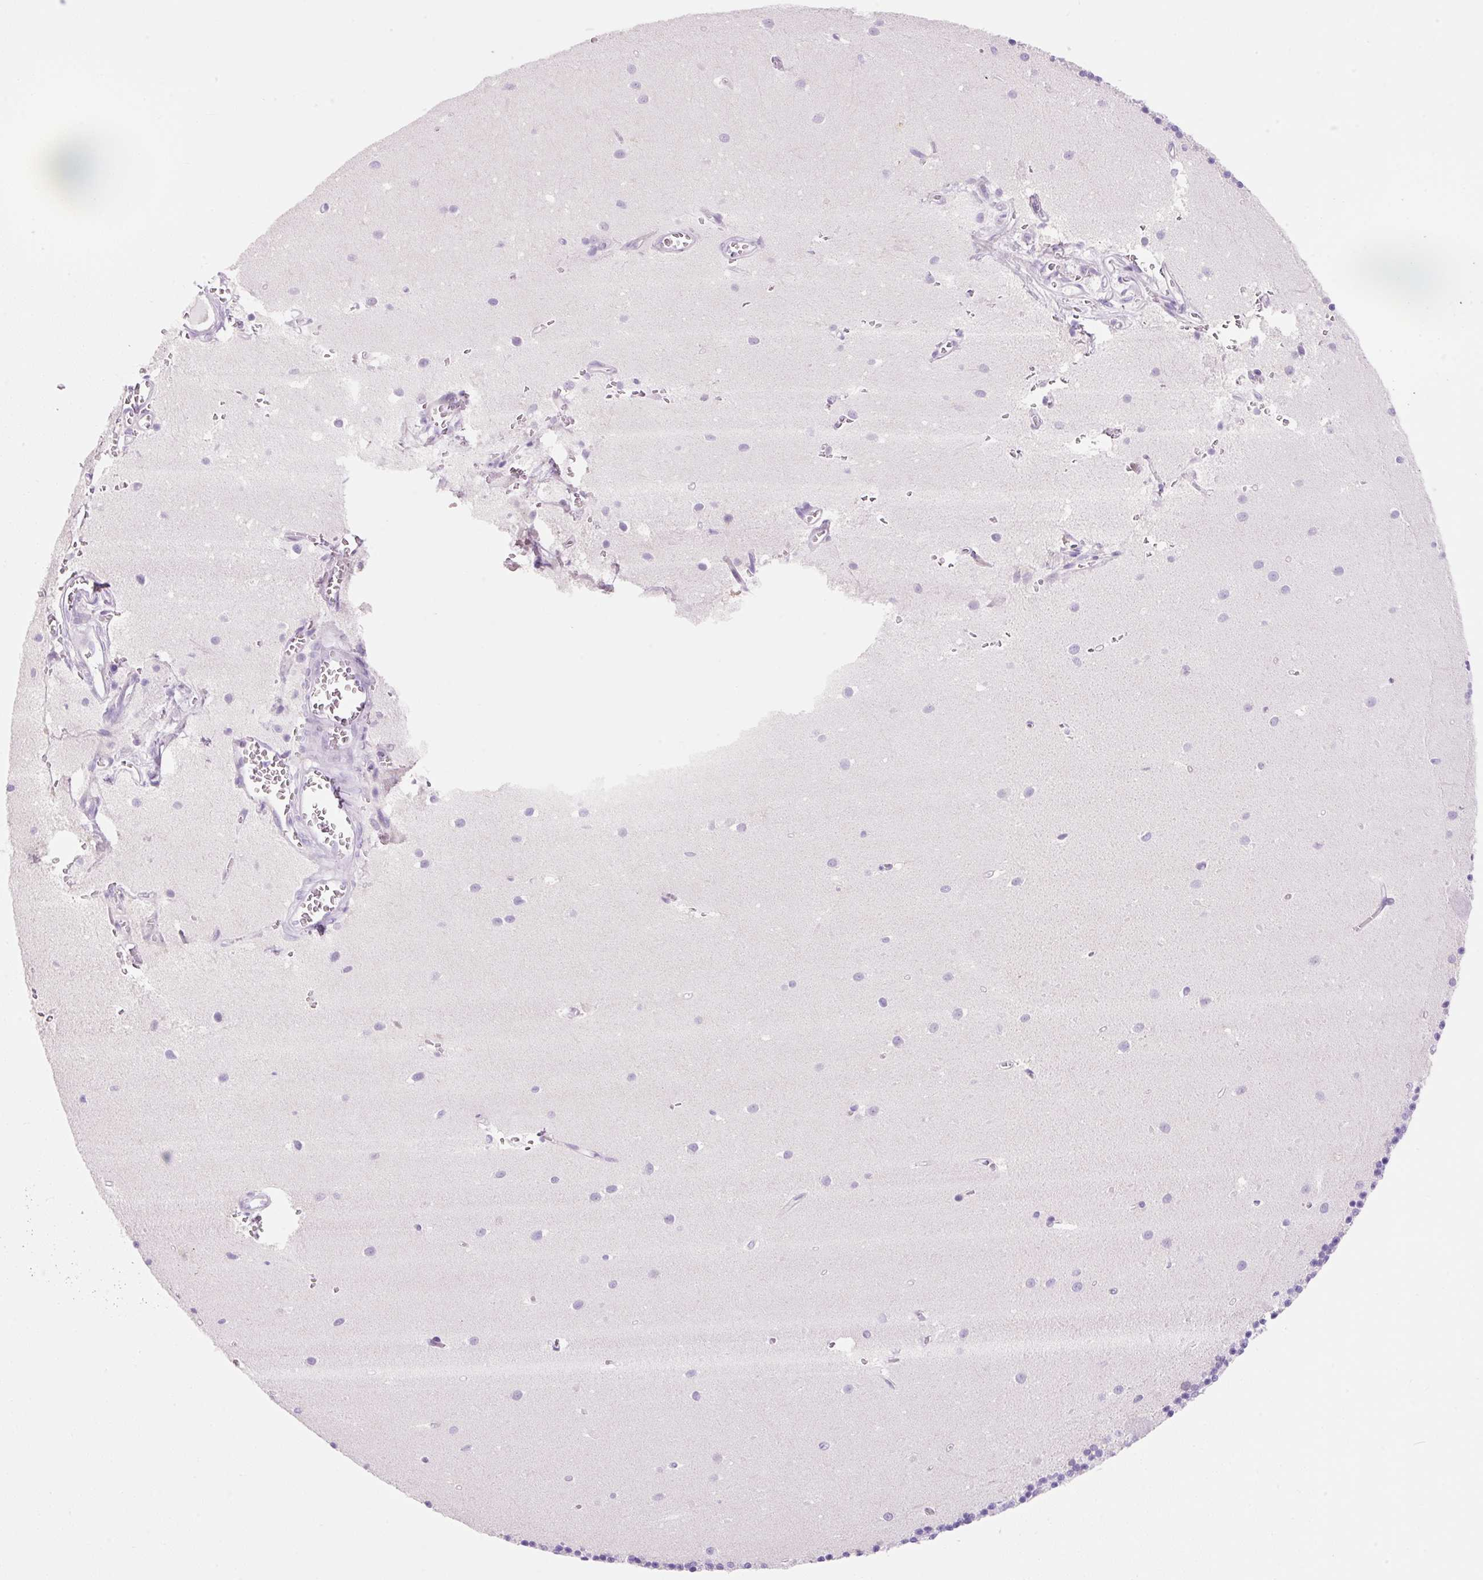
{"staining": {"intensity": "negative", "quantity": "none", "location": "none"}, "tissue": "cerebellum", "cell_type": "Cells in molecular layer", "image_type": "normal", "snomed": [{"axis": "morphology", "description": "Normal tissue, NOS"}, {"axis": "topography", "description": "Cerebellum"}], "caption": "Immunohistochemical staining of normal cerebellum reveals no significant expression in cells in molecular layer. (Stains: DAB immunohistochemistry (IHC) with hematoxylin counter stain, Microscopy: brightfield microscopy at high magnification).", "gene": "ZNF121", "patient": {"sex": "male", "age": 54}}